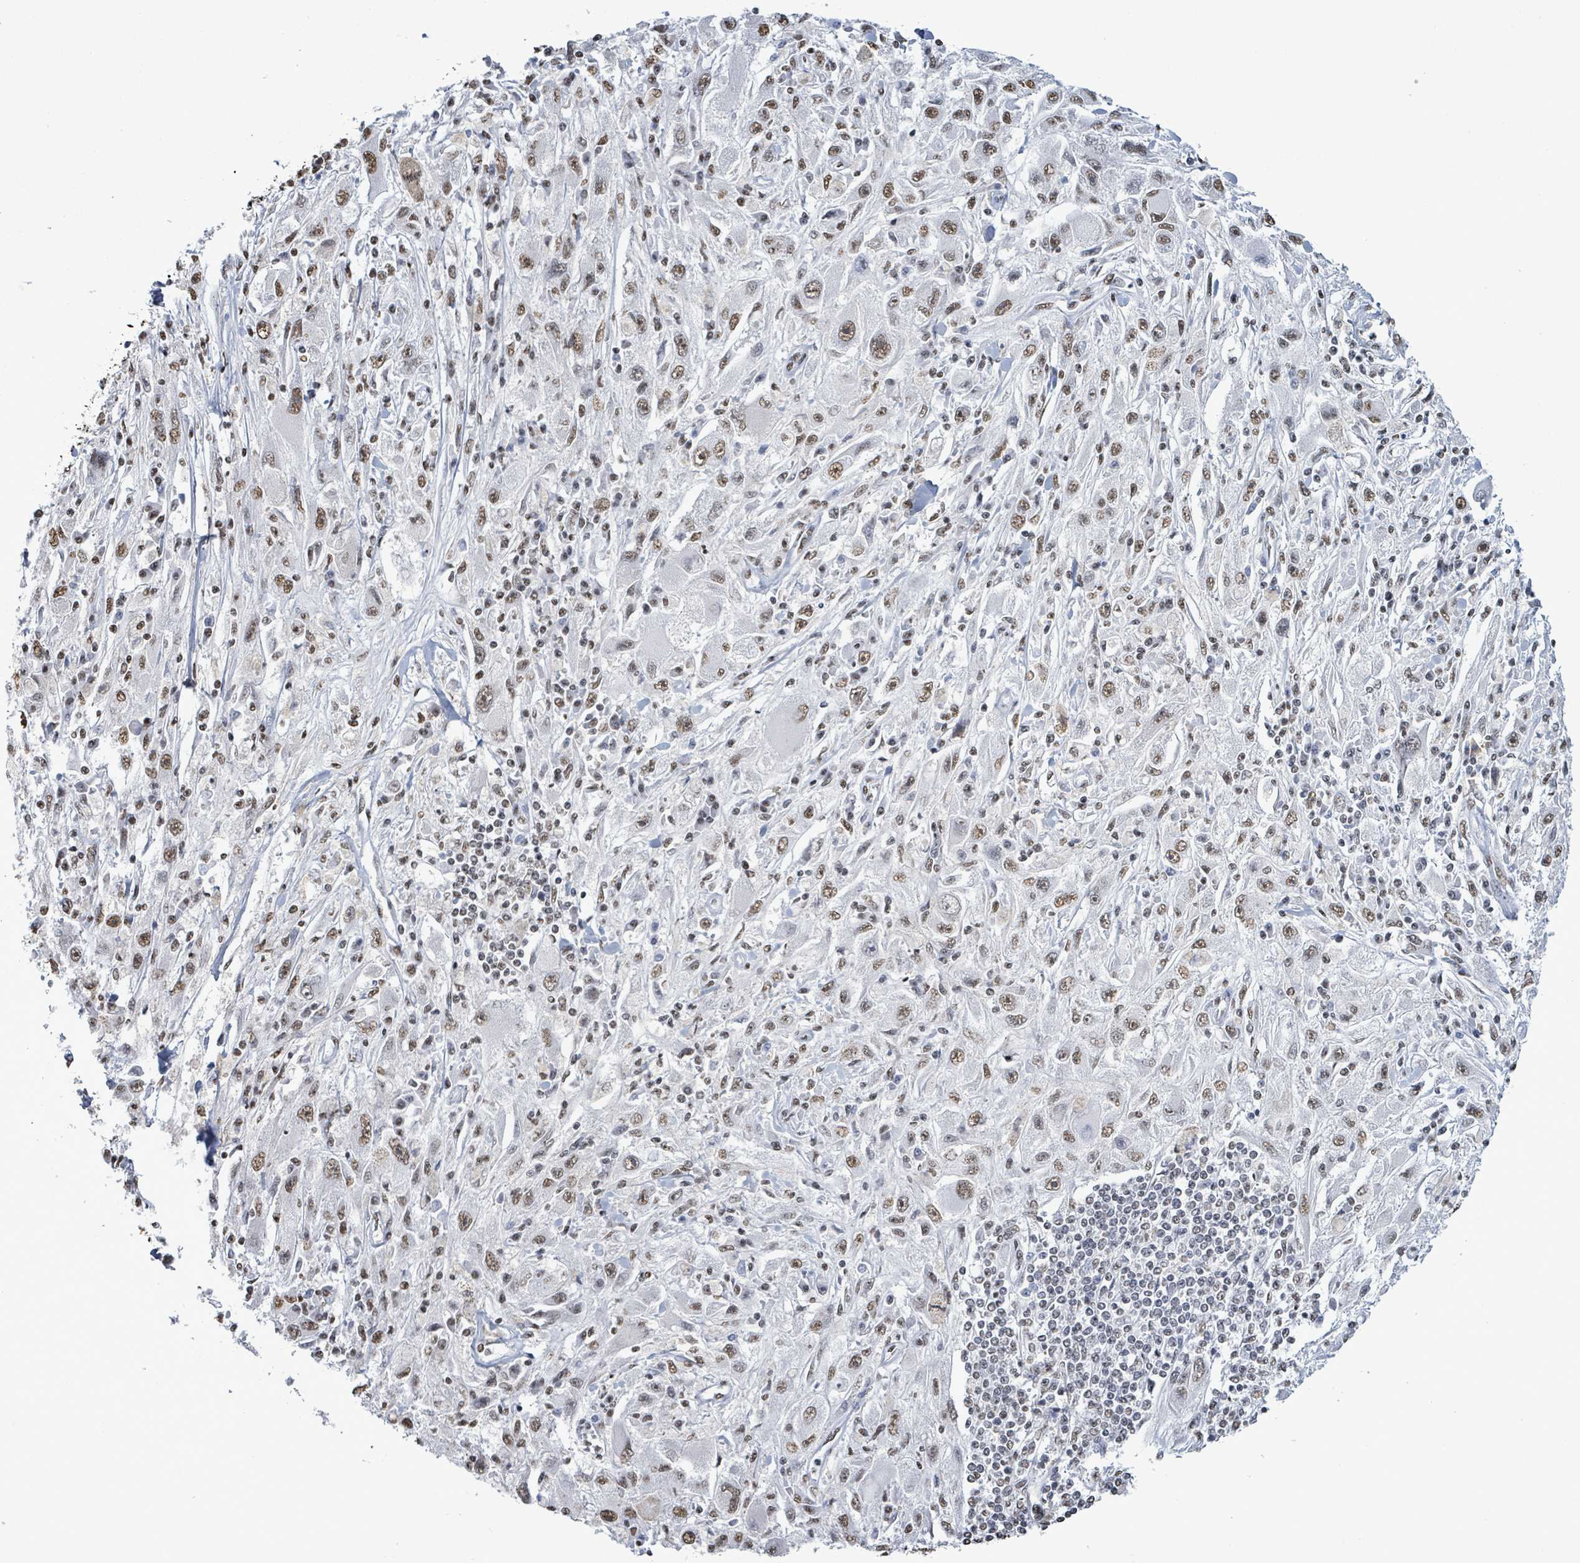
{"staining": {"intensity": "weak", "quantity": ">75%", "location": "nuclear"}, "tissue": "melanoma", "cell_type": "Tumor cells", "image_type": "cancer", "snomed": [{"axis": "morphology", "description": "Malignant melanoma, Metastatic site"}, {"axis": "topography", "description": "Skin"}], "caption": "The photomicrograph displays a brown stain indicating the presence of a protein in the nuclear of tumor cells in malignant melanoma (metastatic site).", "gene": "SAMD14", "patient": {"sex": "male", "age": 53}}